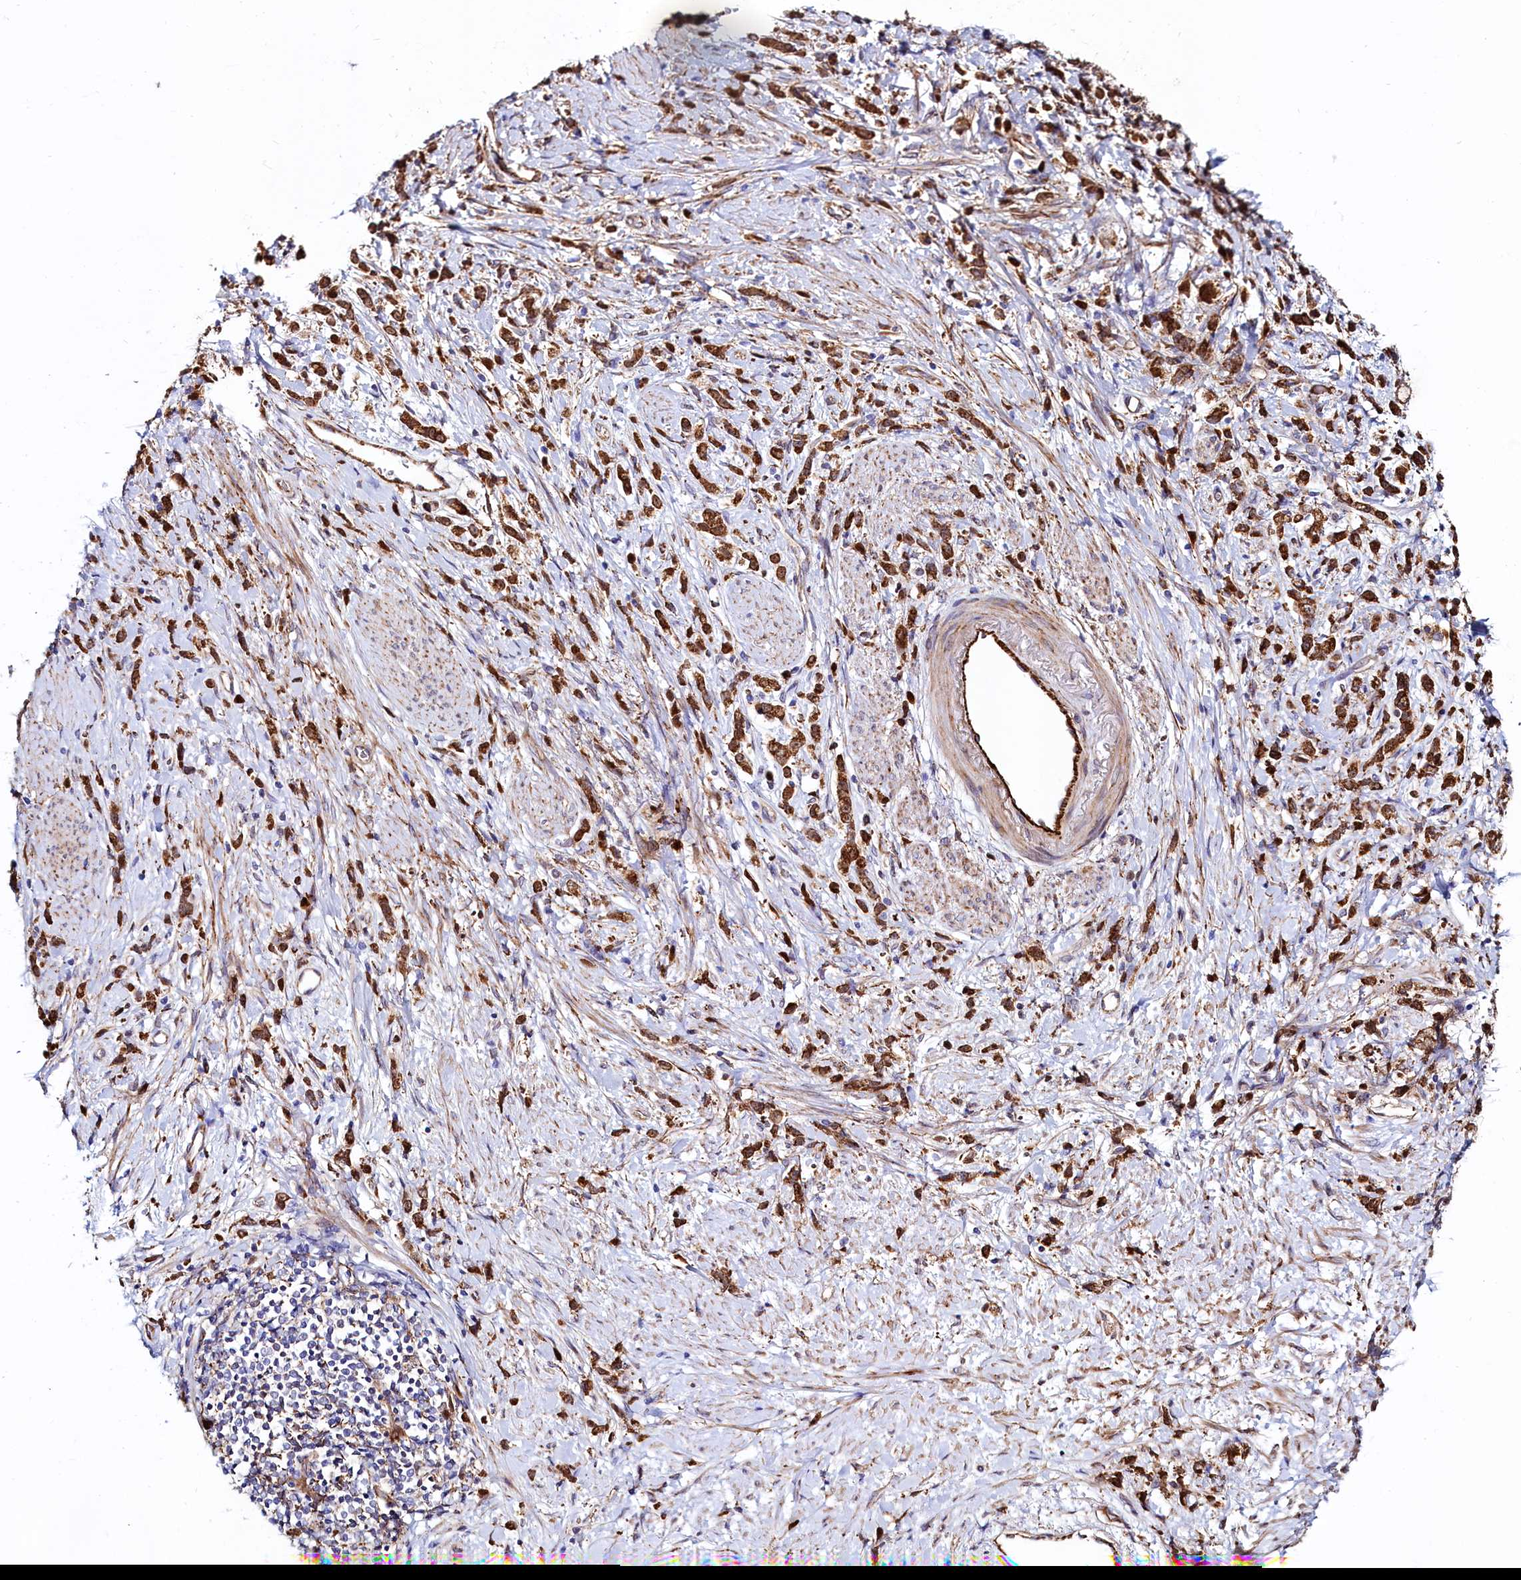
{"staining": {"intensity": "strong", "quantity": ">75%", "location": "cytoplasmic/membranous"}, "tissue": "stomach cancer", "cell_type": "Tumor cells", "image_type": "cancer", "snomed": [{"axis": "morphology", "description": "Adenocarcinoma, NOS"}, {"axis": "topography", "description": "Stomach"}], "caption": "There is high levels of strong cytoplasmic/membranous positivity in tumor cells of stomach adenocarcinoma, as demonstrated by immunohistochemical staining (brown color).", "gene": "ASTE1", "patient": {"sex": "female", "age": 60}}